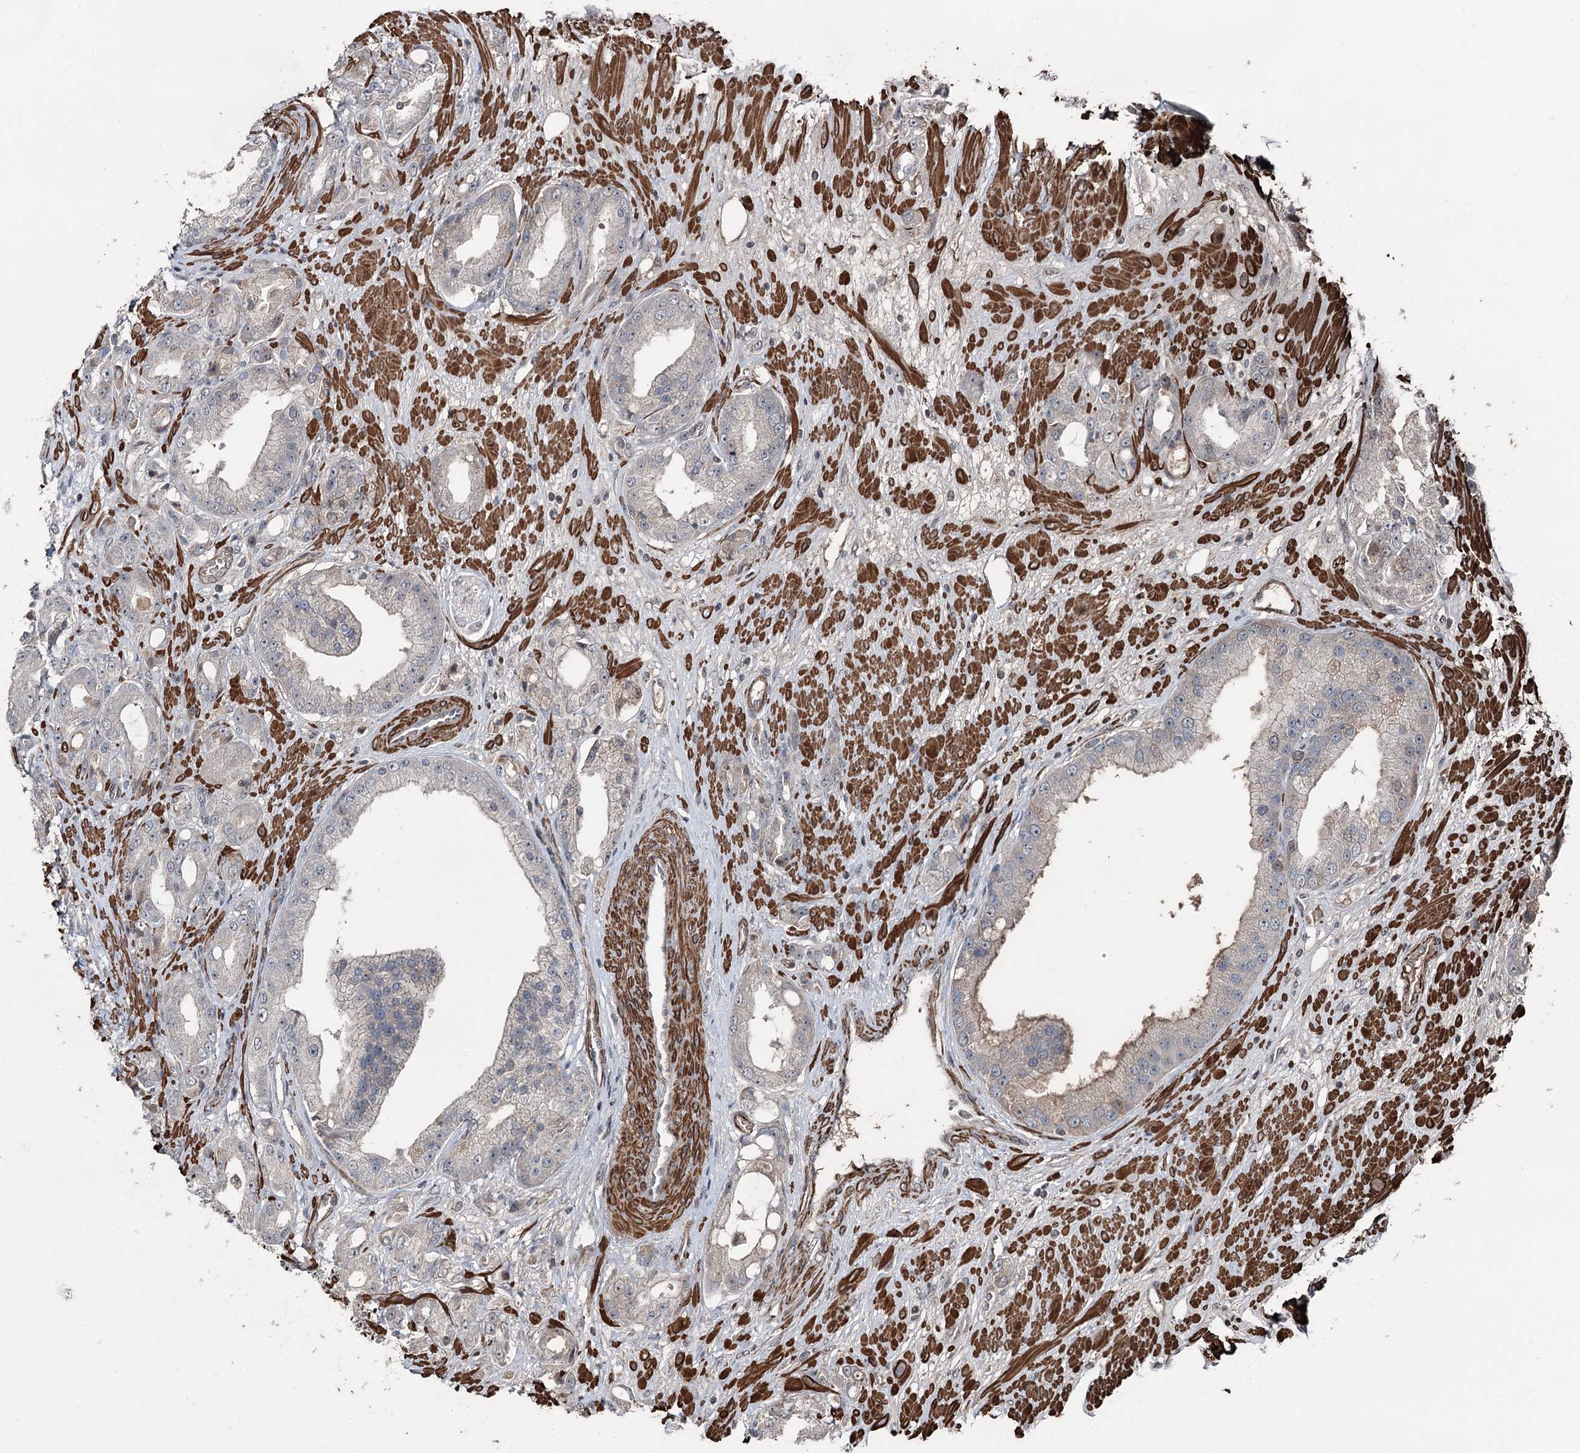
{"staining": {"intensity": "negative", "quantity": "none", "location": "none"}, "tissue": "prostate cancer", "cell_type": "Tumor cells", "image_type": "cancer", "snomed": [{"axis": "morphology", "description": "Adenocarcinoma, Low grade"}, {"axis": "topography", "description": "Prostate"}], "caption": "Immunohistochemical staining of adenocarcinoma (low-grade) (prostate) demonstrates no significant staining in tumor cells.", "gene": "CCDC82", "patient": {"sex": "male", "age": 67}}